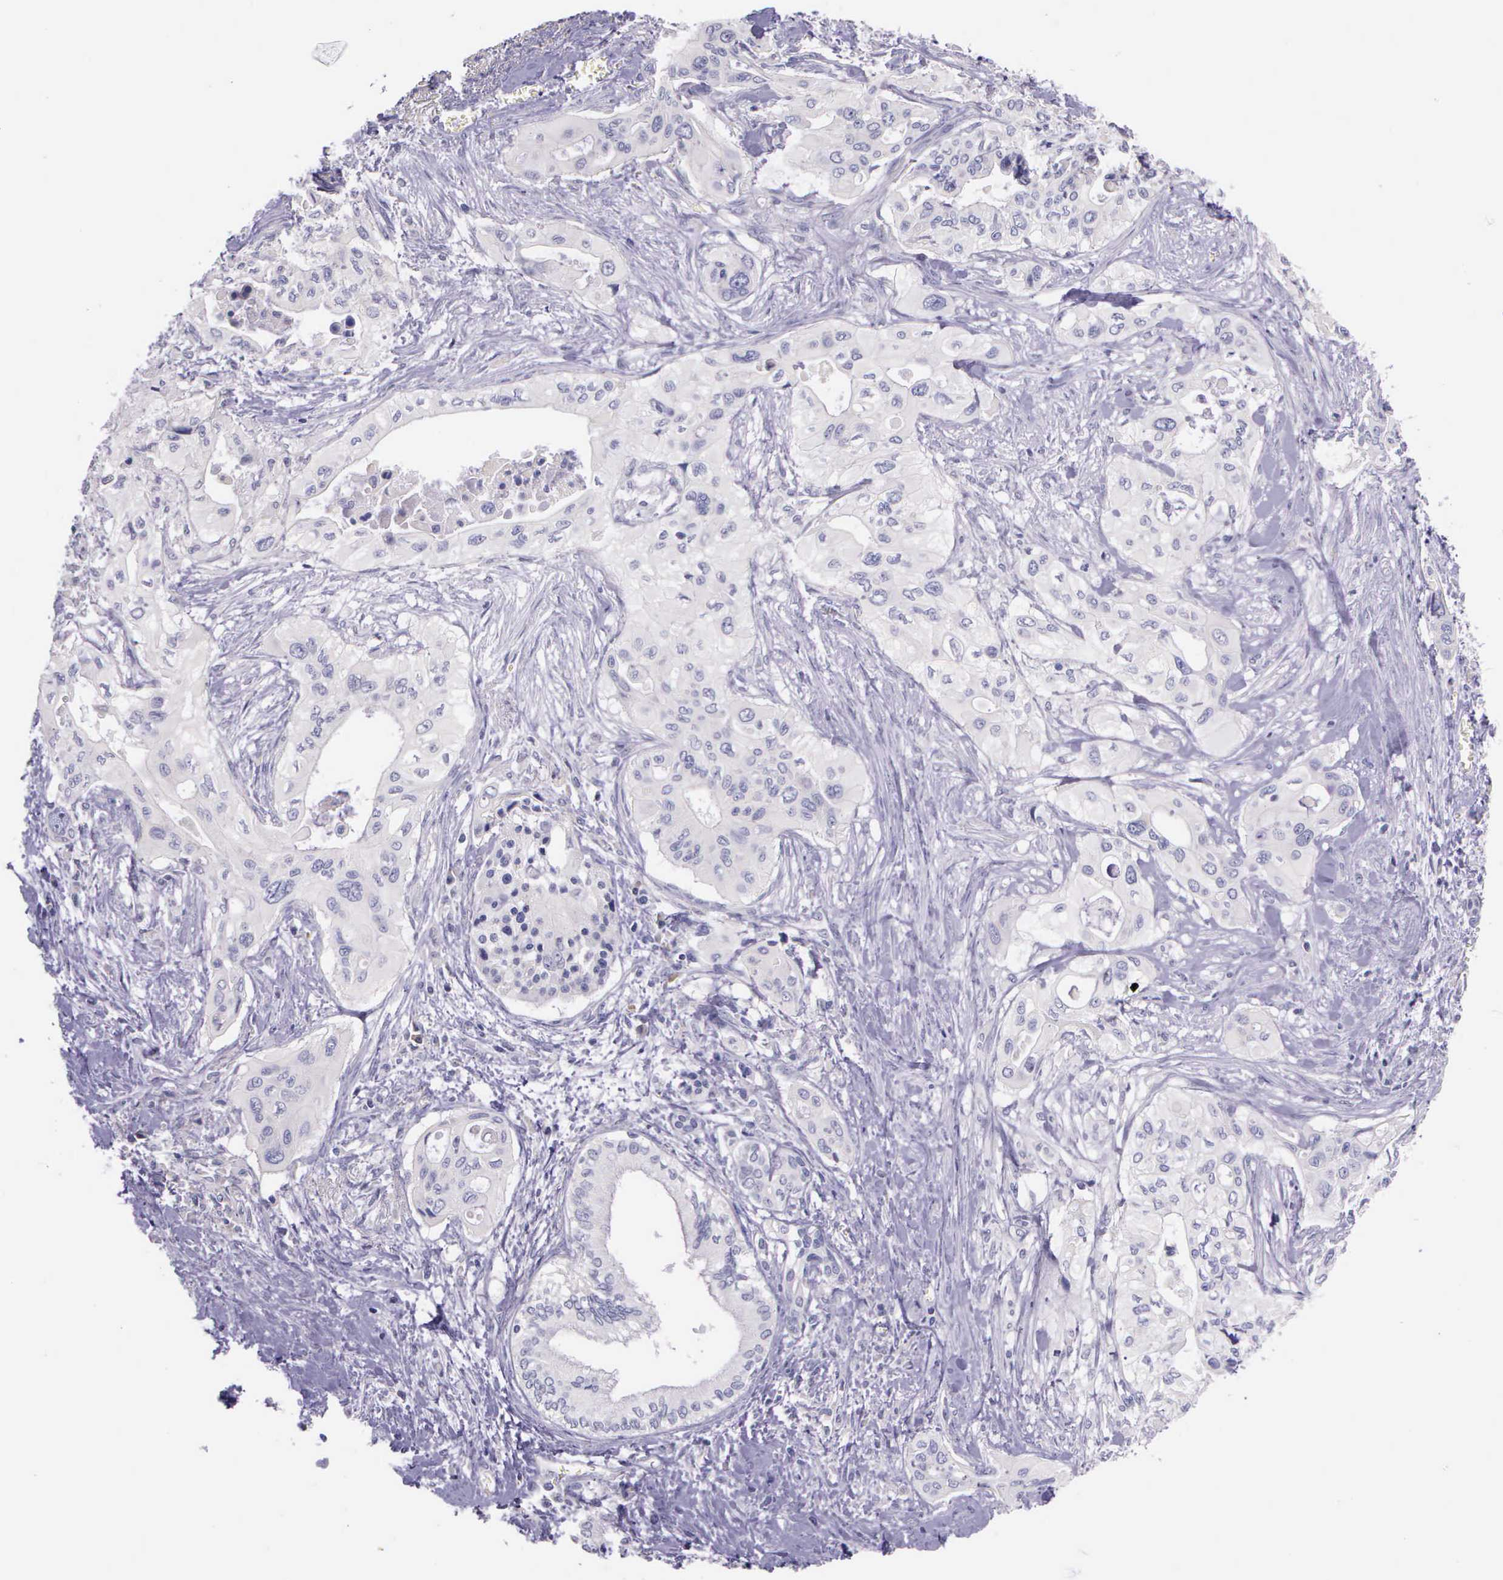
{"staining": {"intensity": "negative", "quantity": "none", "location": "none"}, "tissue": "pancreatic cancer", "cell_type": "Tumor cells", "image_type": "cancer", "snomed": [{"axis": "morphology", "description": "Adenocarcinoma, NOS"}, {"axis": "topography", "description": "Pancreas"}], "caption": "Tumor cells show no significant protein positivity in pancreatic cancer (adenocarcinoma).", "gene": "THSD7A", "patient": {"sex": "male", "age": 77}}